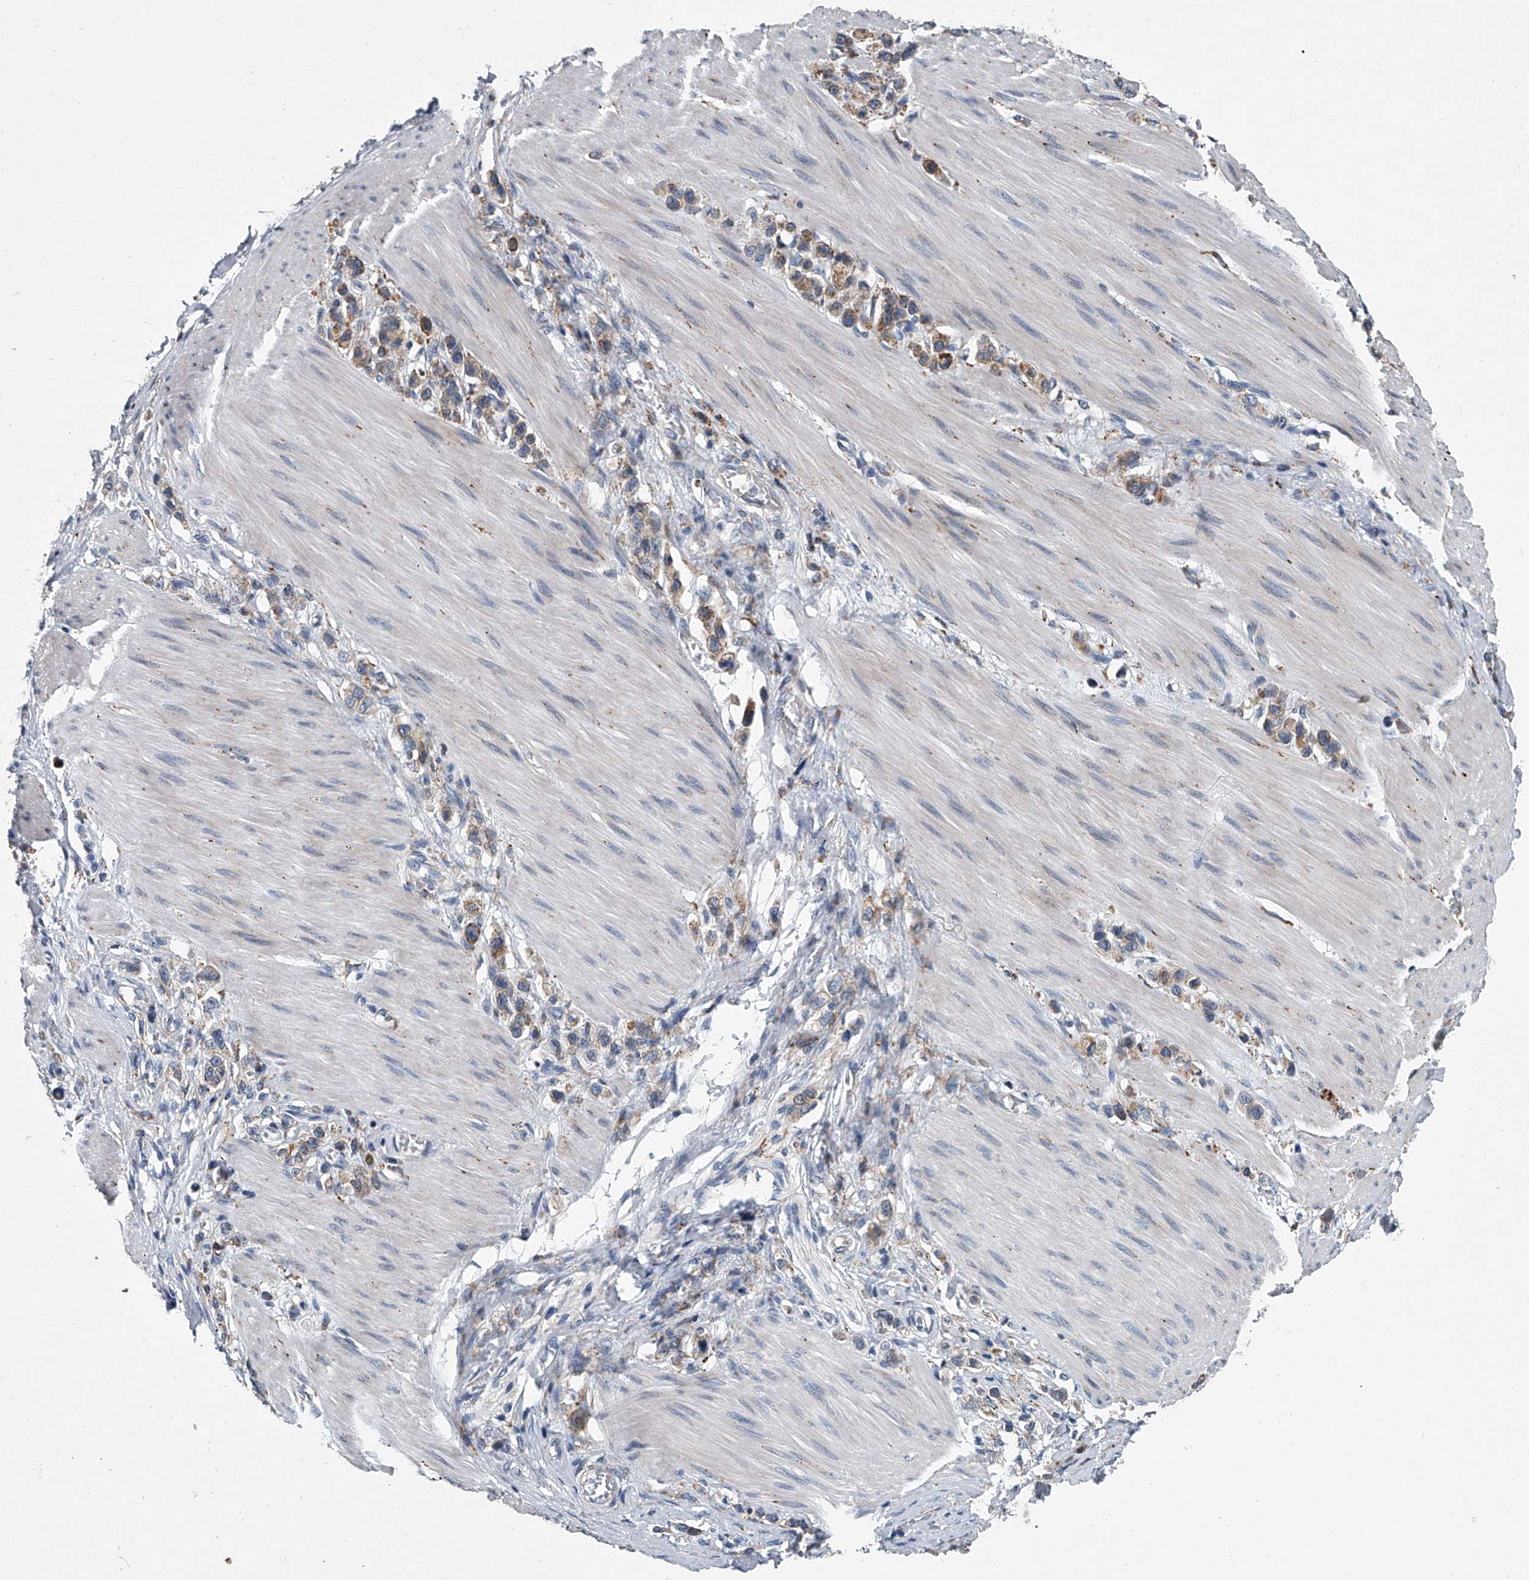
{"staining": {"intensity": "weak", "quantity": ">75%", "location": "cytoplasmic/membranous"}, "tissue": "stomach cancer", "cell_type": "Tumor cells", "image_type": "cancer", "snomed": [{"axis": "morphology", "description": "Adenocarcinoma, NOS"}, {"axis": "topography", "description": "Stomach"}], "caption": "Immunohistochemistry (IHC) of stomach cancer exhibits low levels of weak cytoplasmic/membranous expression in about >75% of tumor cells.", "gene": "TMEM63C", "patient": {"sex": "female", "age": 65}}